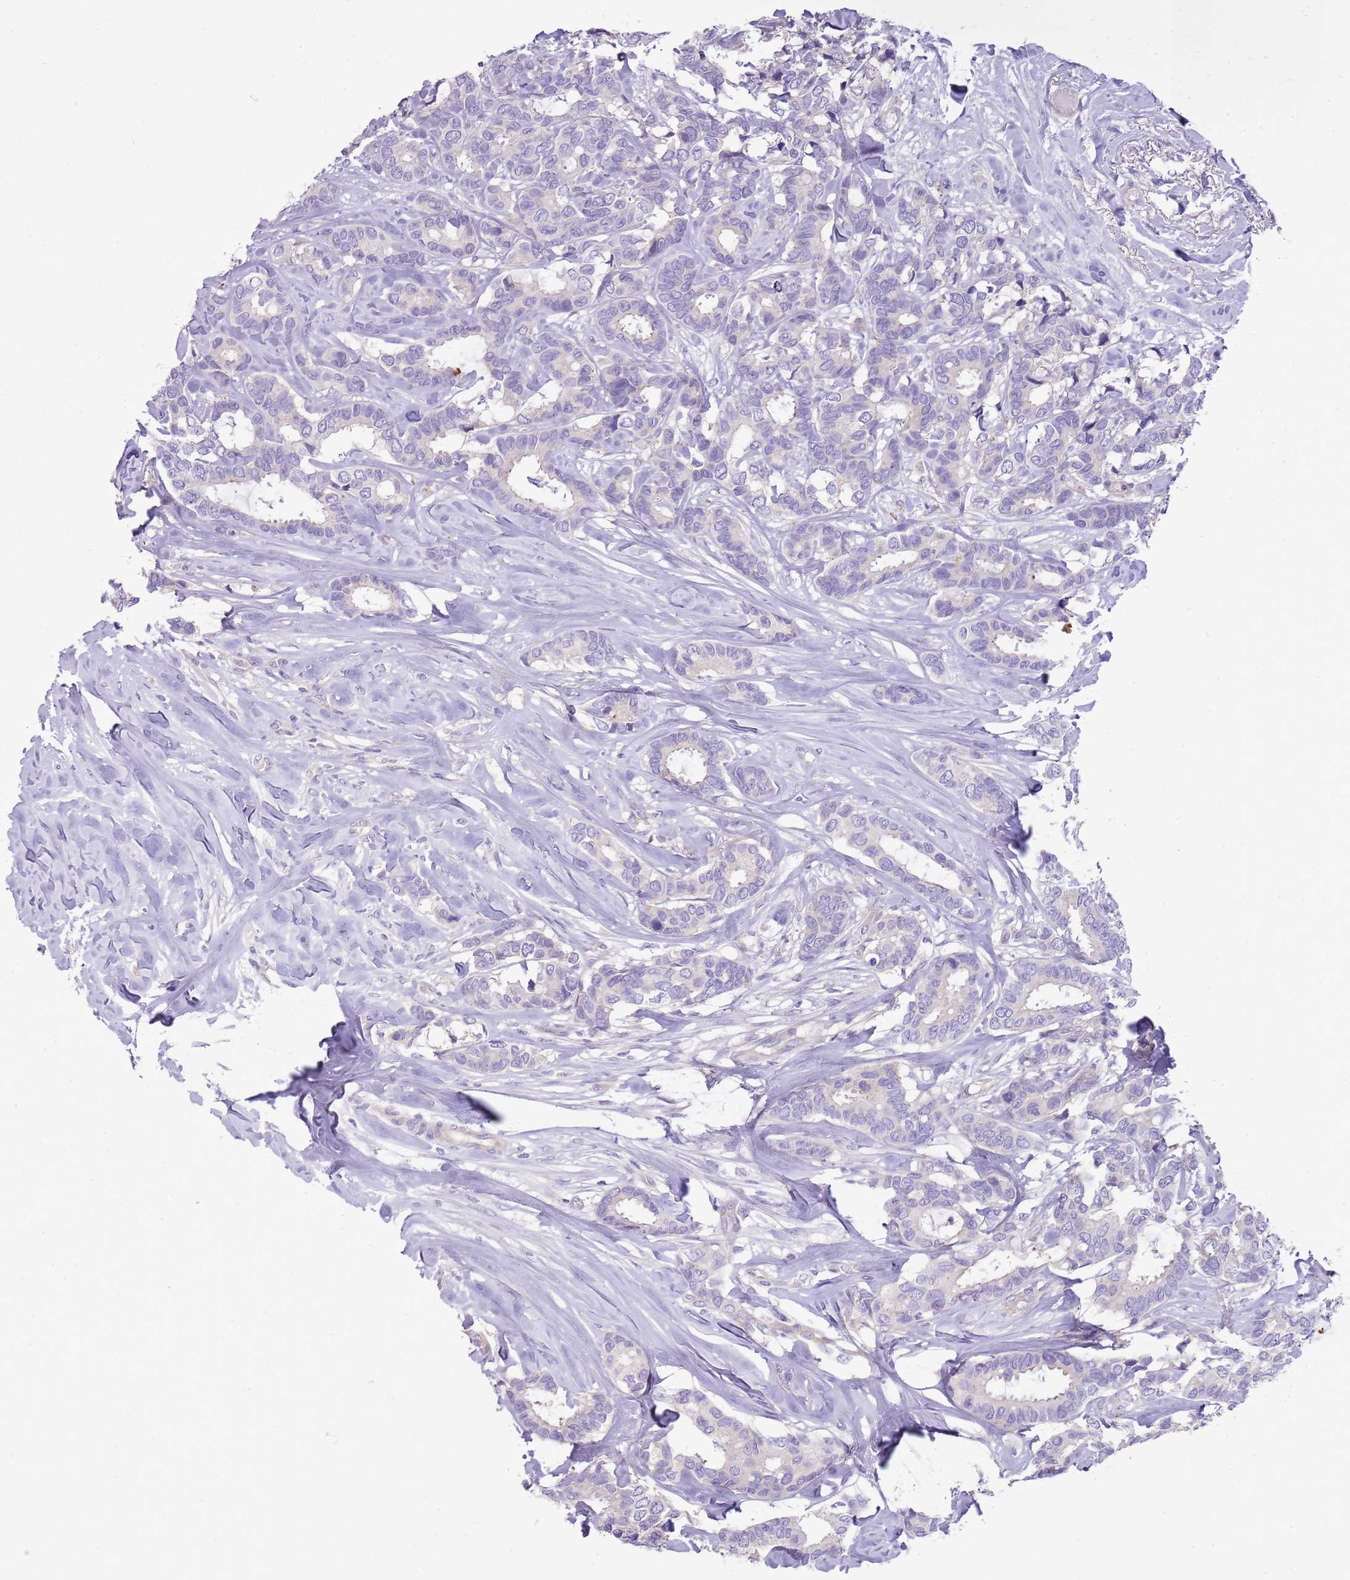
{"staining": {"intensity": "negative", "quantity": "none", "location": "none"}, "tissue": "breast cancer", "cell_type": "Tumor cells", "image_type": "cancer", "snomed": [{"axis": "morphology", "description": "Duct carcinoma"}, {"axis": "topography", "description": "Breast"}], "caption": "Tumor cells show no significant protein staining in intraductal carcinoma (breast).", "gene": "NTN4", "patient": {"sex": "female", "age": 87}}